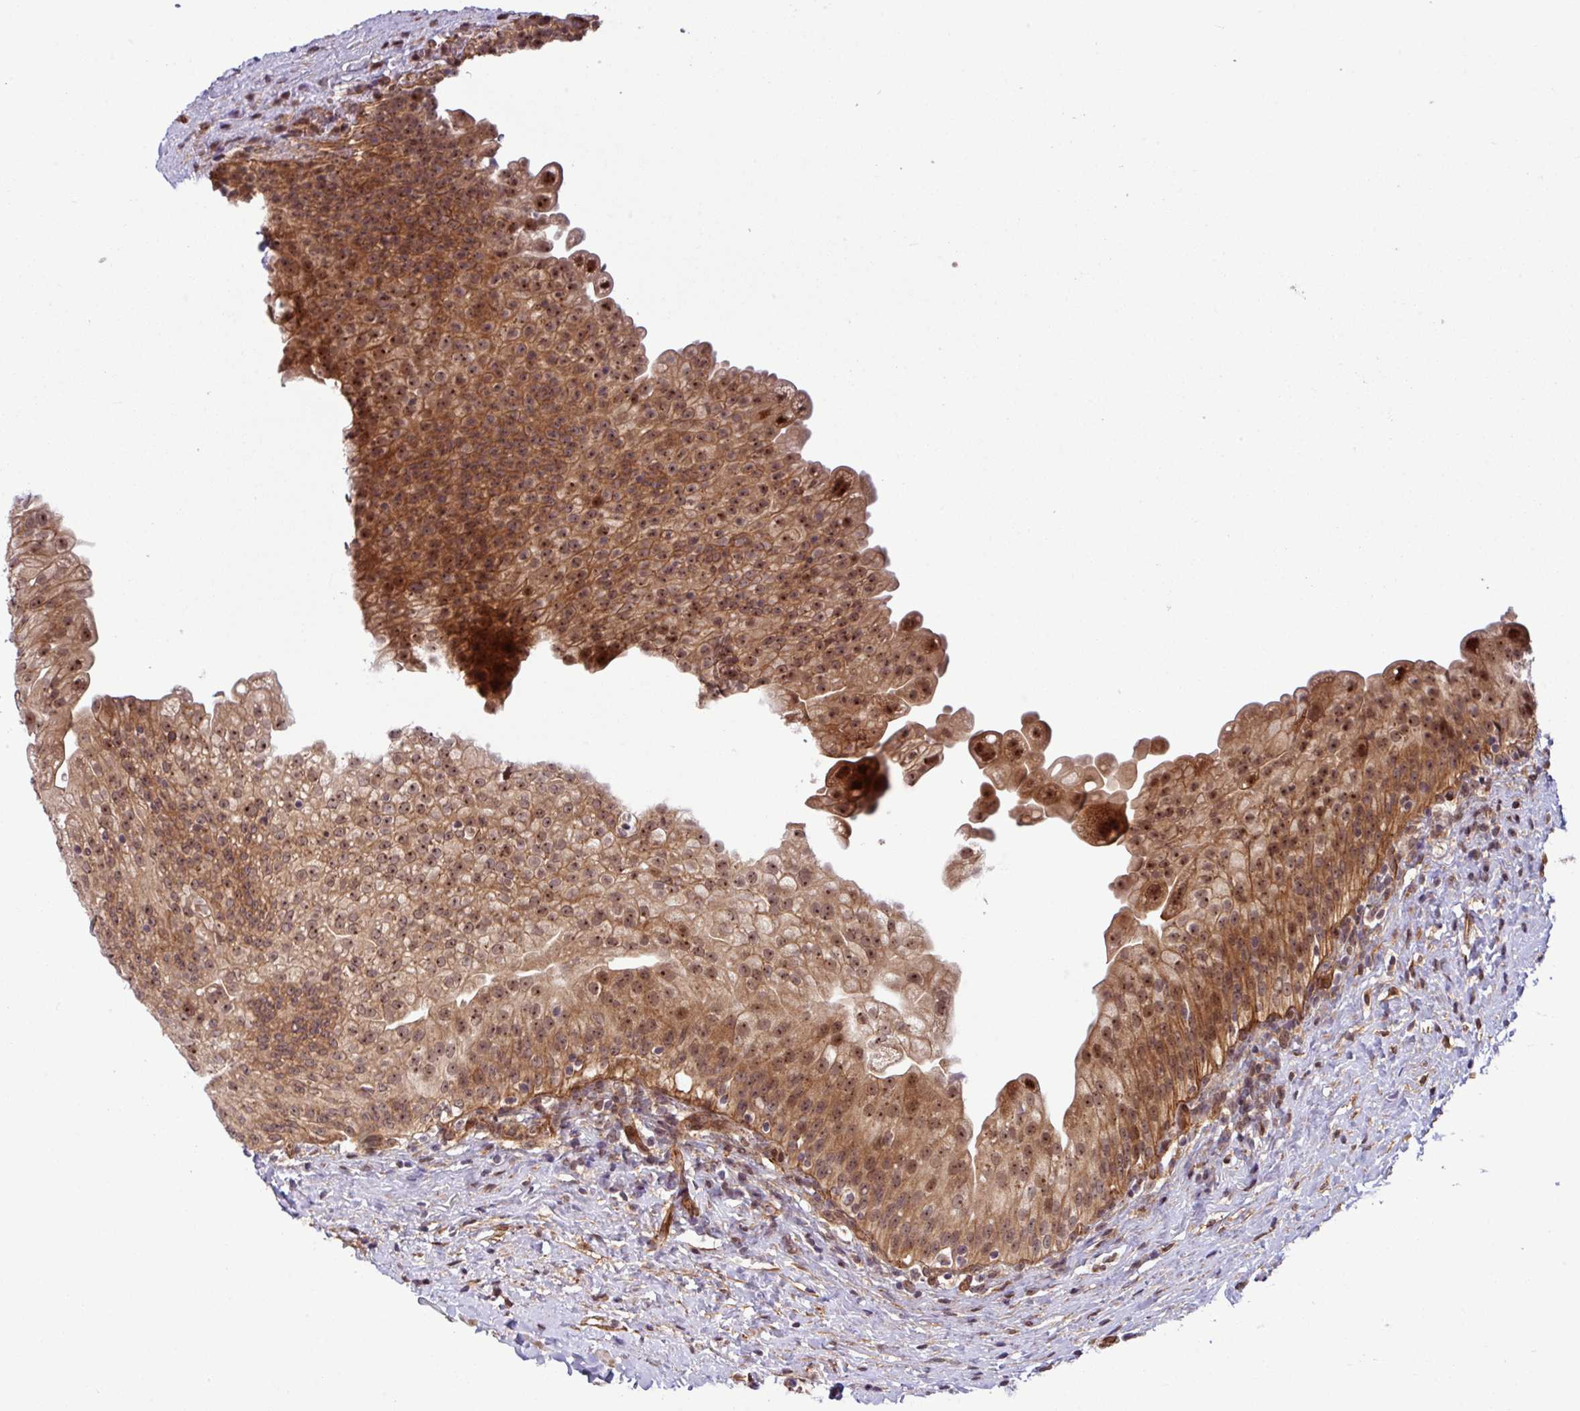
{"staining": {"intensity": "moderate", "quantity": ">75%", "location": "cytoplasmic/membranous,nuclear"}, "tissue": "urinary bladder", "cell_type": "Urothelial cells", "image_type": "normal", "snomed": [{"axis": "morphology", "description": "Normal tissue, NOS"}, {"axis": "topography", "description": "Urinary bladder"}], "caption": "Moderate cytoplasmic/membranous,nuclear staining is present in about >75% of urothelial cells in benign urinary bladder.", "gene": "C7orf50", "patient": {"sex": "female", "age": 27}}